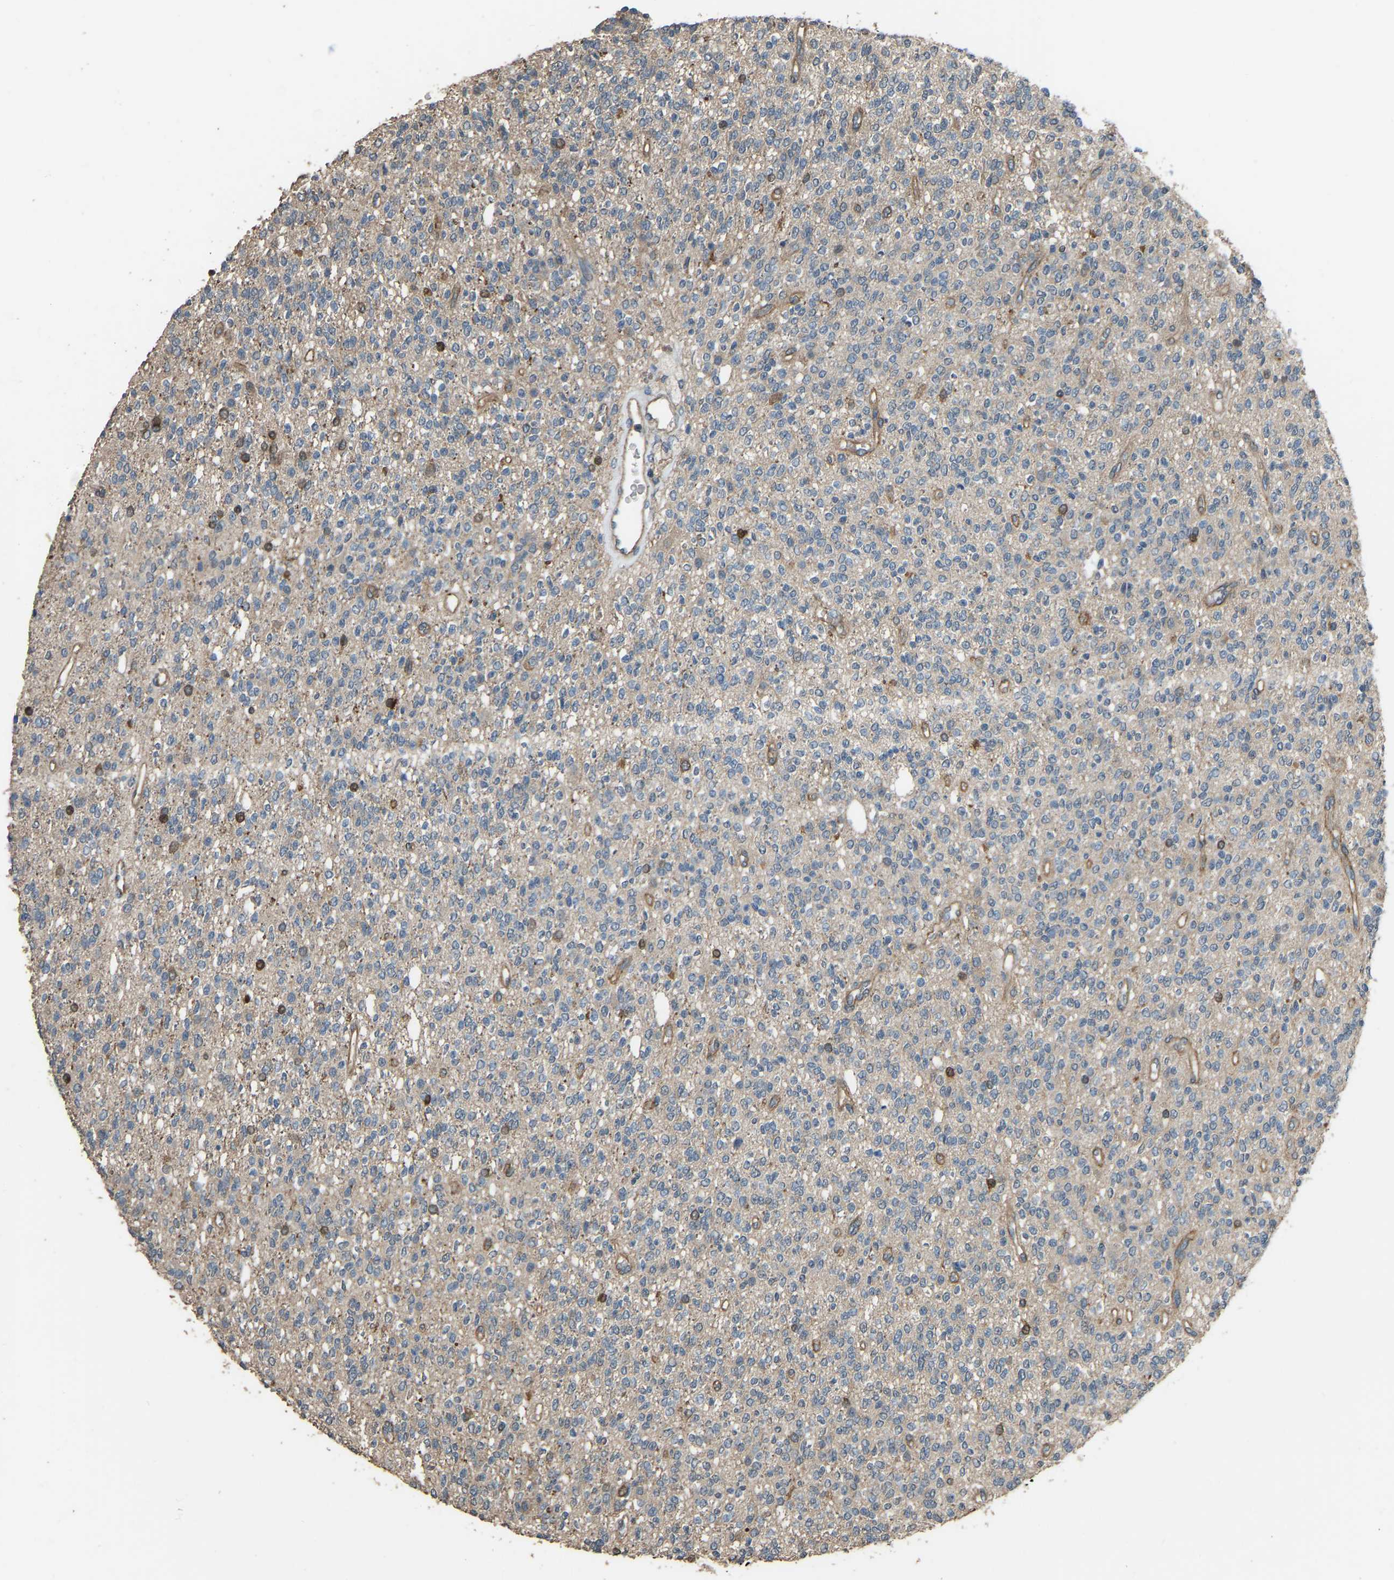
{"staining": {"intensity": "negative", "quantity": "none", "location": "none"}, "tissue": "glioma", "cell_type": "Tumor cells", "image_type": "cancer", "snomed": [{"axis": "morphology", "description": "Glioma, malignant, High grade"}, {"axis": "topography", "description": "Brain"}], "caption": "A histopathology image of malignant high-grade glioma stained for a protein shows no brown staining in tumor cells. Nuclei are stained in blue.", "gene": "SLC4A2", "patient": {"sex": "male", "age": 34}}